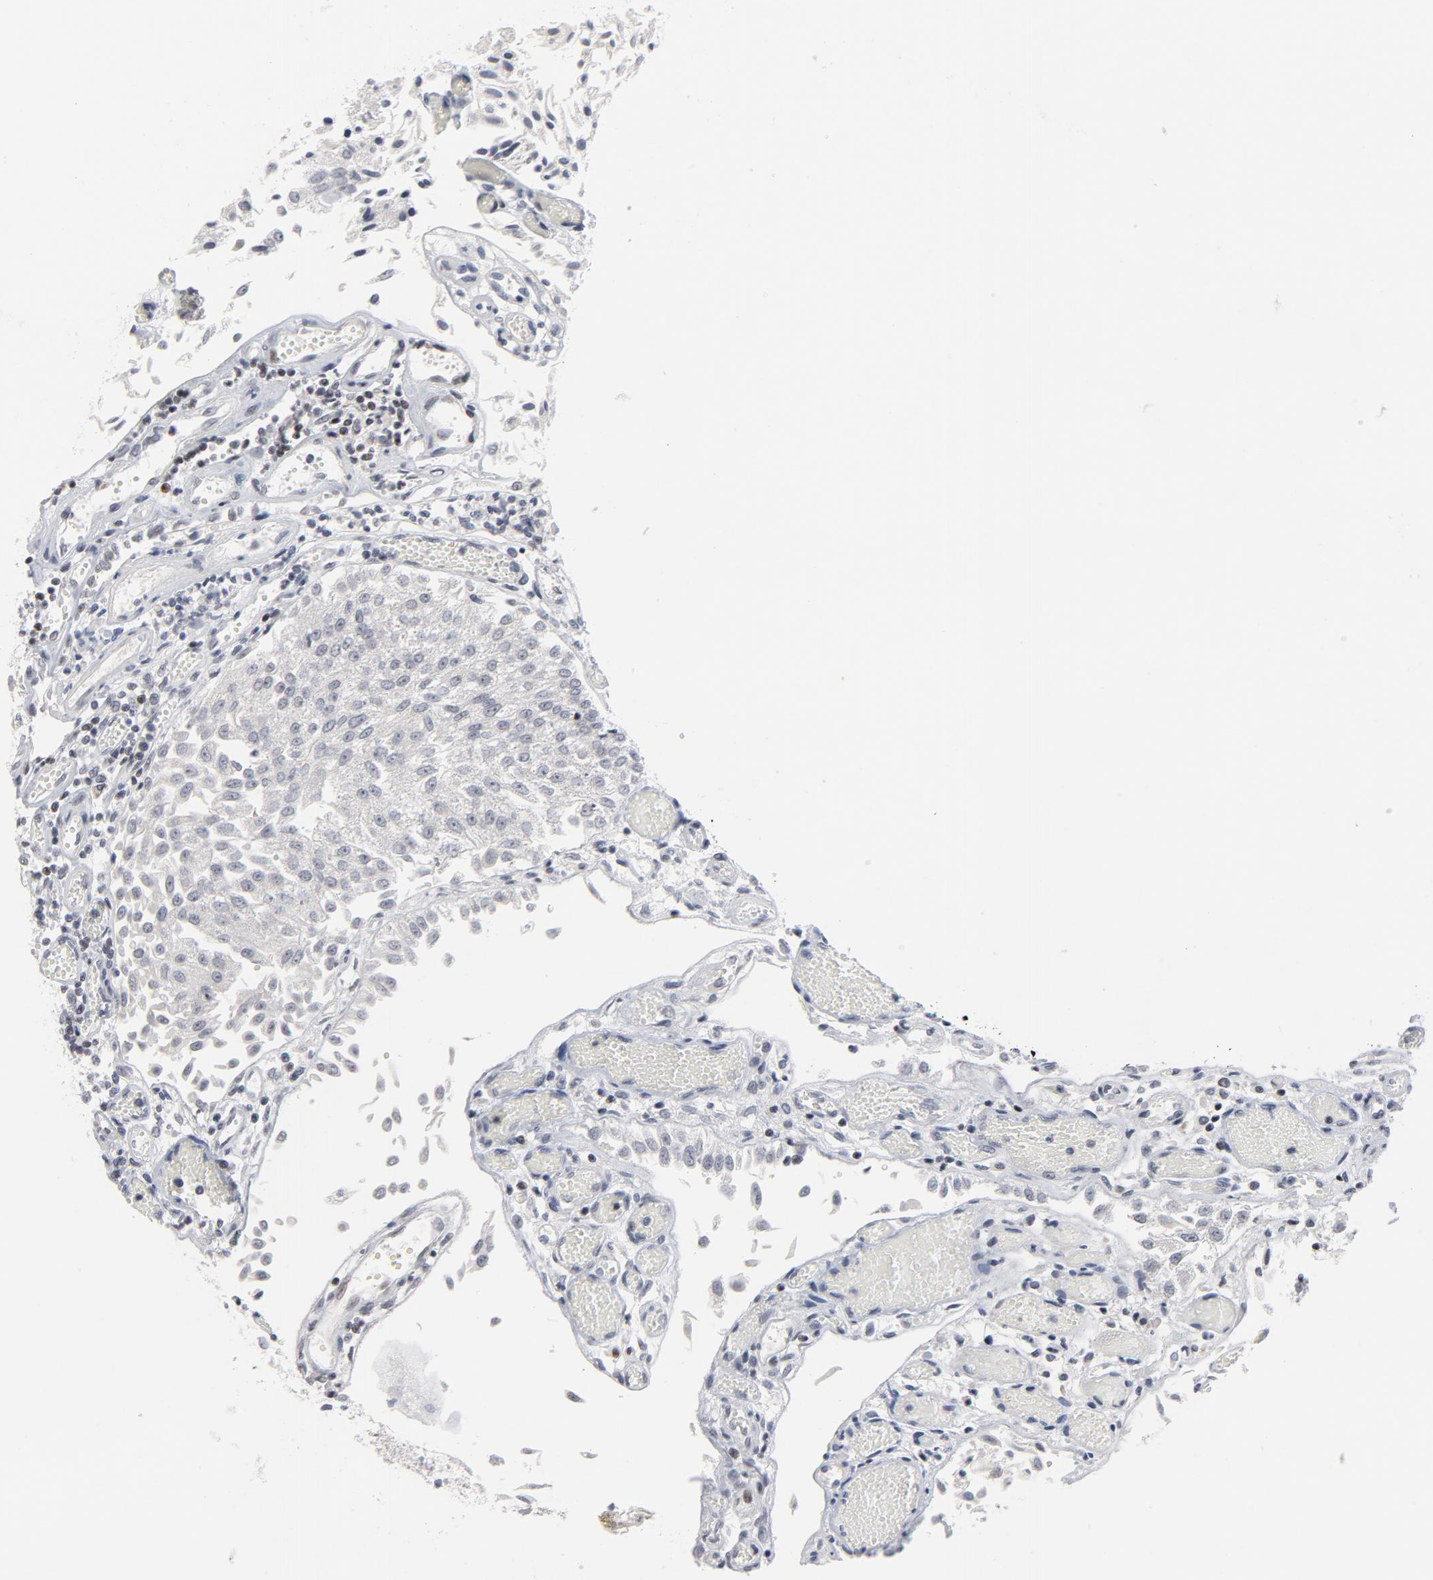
{"staining": {"intensity": "negative", "quantity": "none", "location": "none"}, "tissue": "urothelial cancer", "cell_type": "Tumor cells", "image_type": "cancer", "snomed": [{"axis": "morphology", "description": "Urothelial carcinoma, Low grade"}, {"axis": "topography", "description": "Urinary bladder"}], "caption": "This is an IHC micrograph of human urothelial cancer. There is no expression in tumor cells.", "gene": "GABPA", "patient": {"sex": "male", "age": 86}}